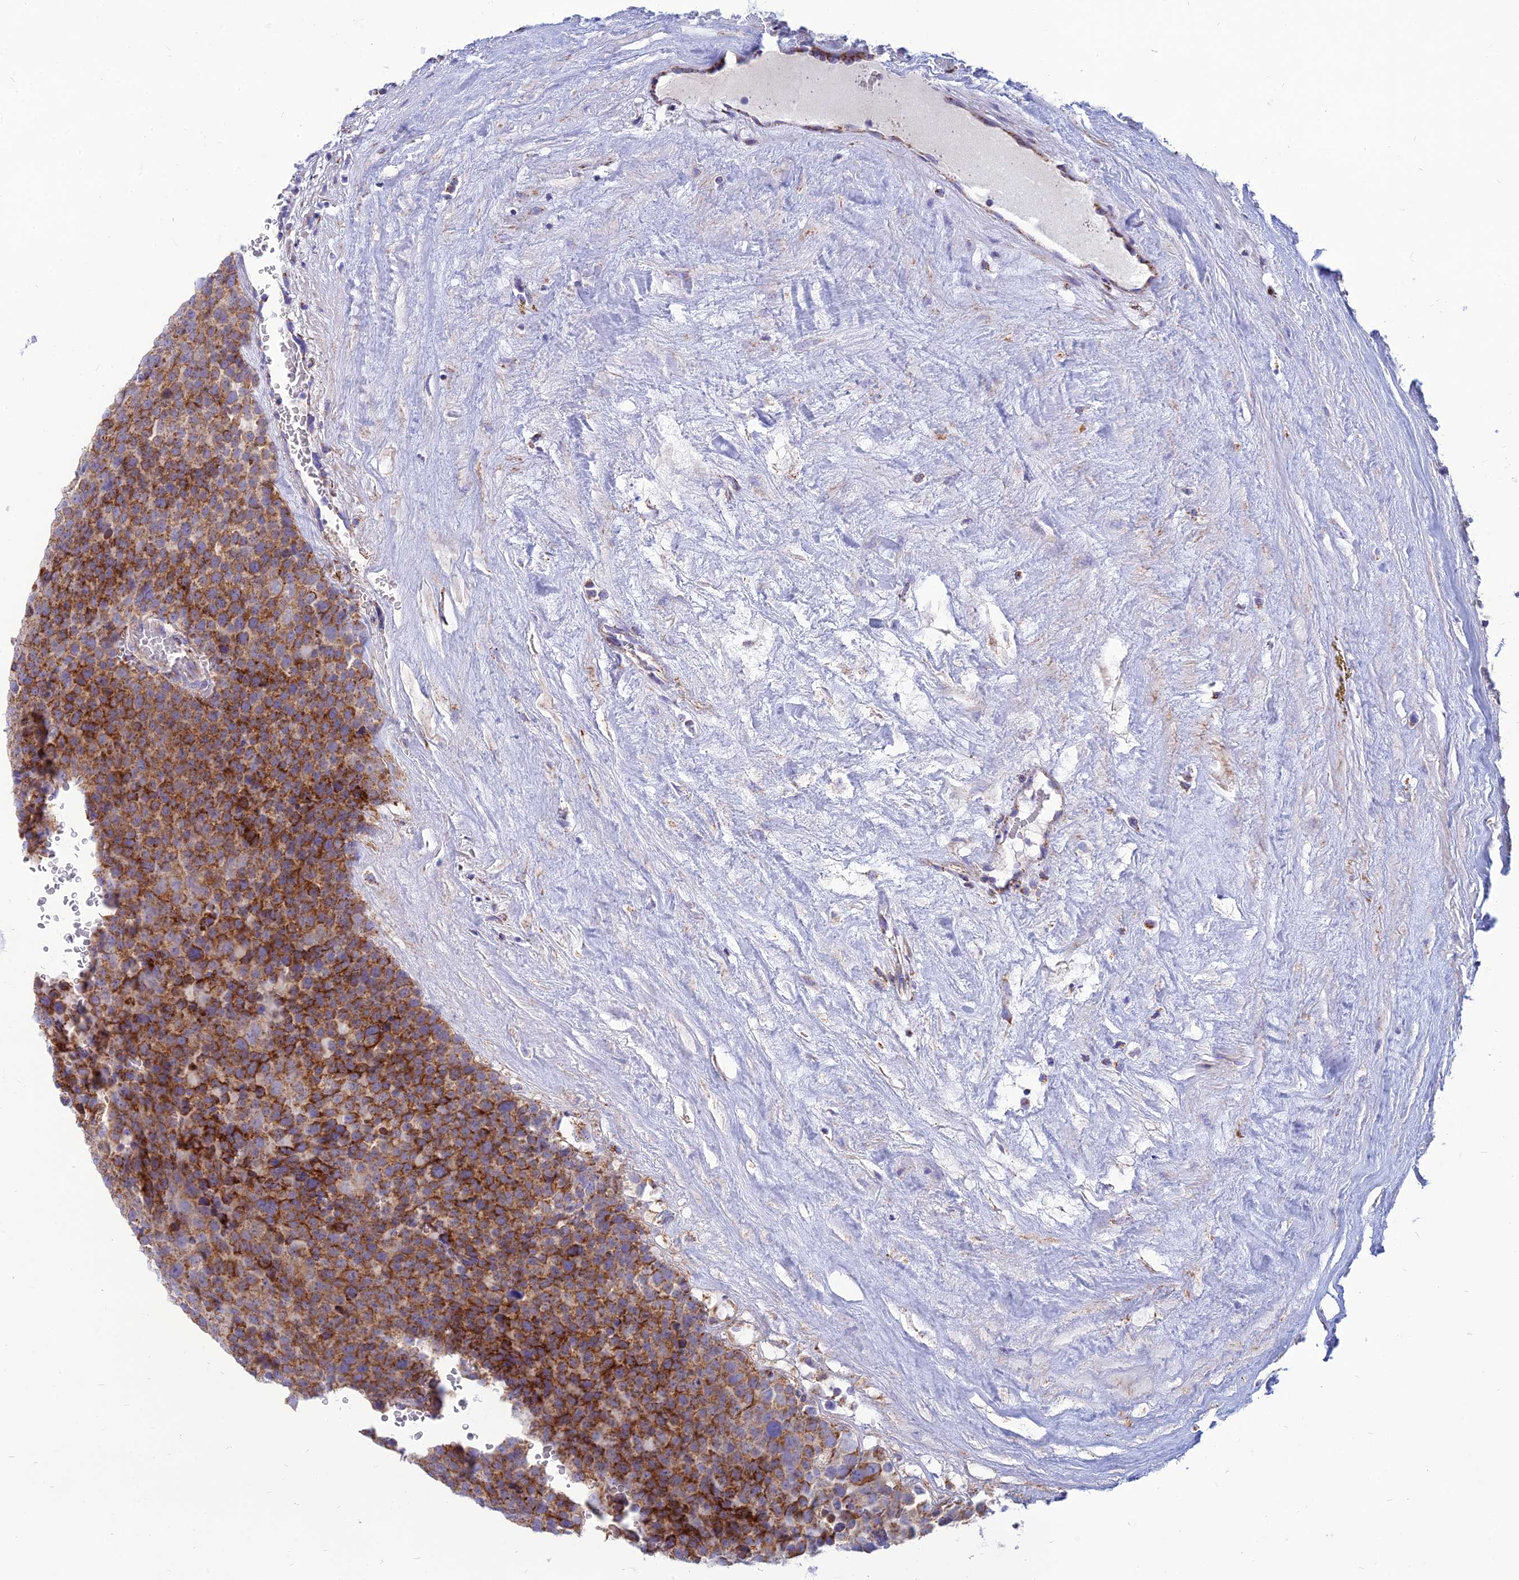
{"staining": {"intensity": "strong", "quantity": ">75%", "location": "cytoplasmic/membranous"}, "tissue": "testis cancer", "cell_type": "Tumor cells", "image_type": "cancer", "snomed": [{"axis": "morphology", "description": "Seminoma, NOS"}, {"axis": "topography", "description": "Testis"}], "caption": "Approximately >75% of tumor cells in testis cancer show strong cytoplasmic/membranous protein staining as visualized by brown immunohistochemical staining.", "gene": "PACC1", "patient": {"sex": "male", "age": 71}}